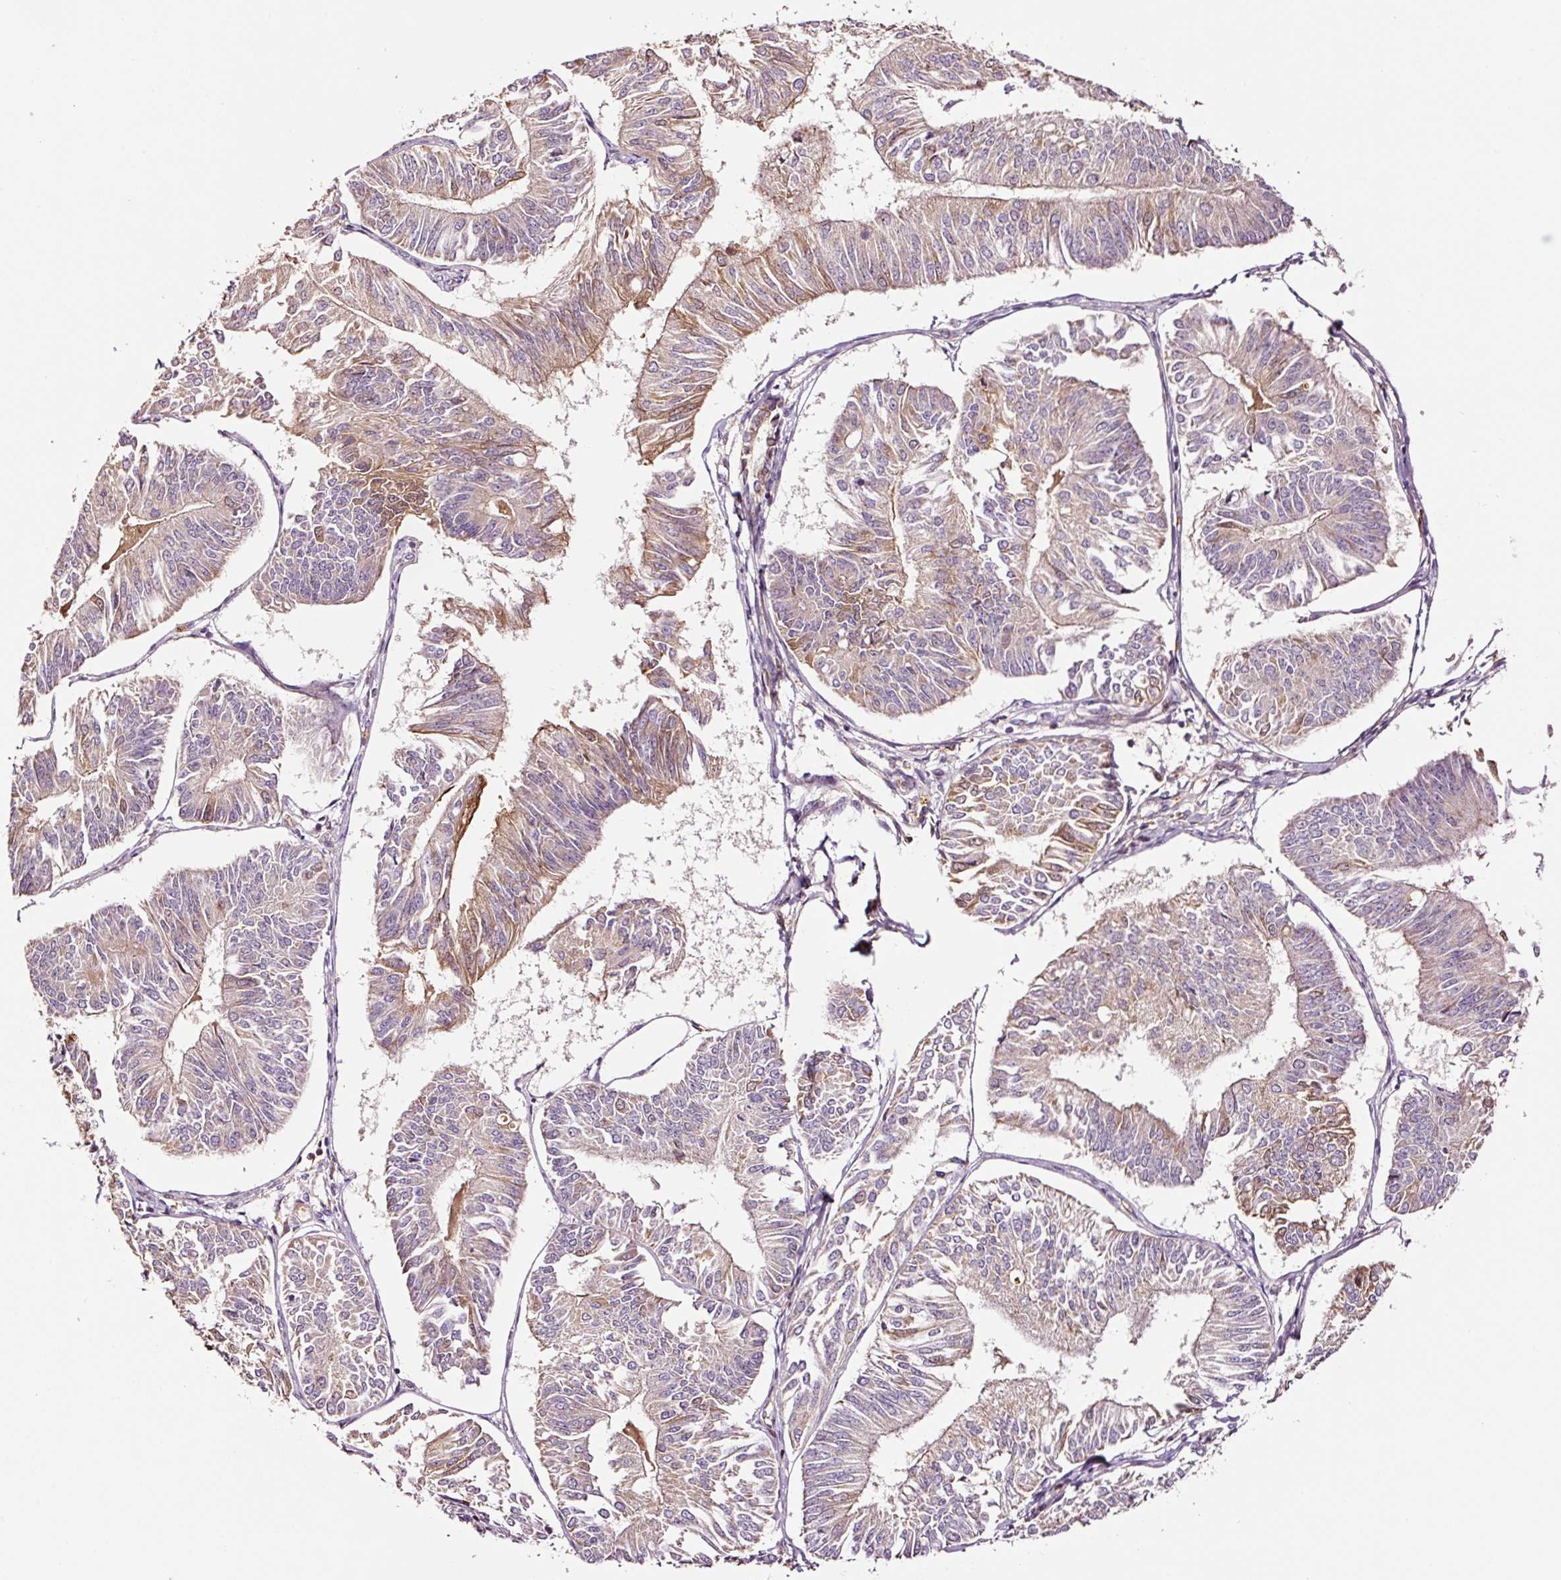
{"staining": {"intensity": "moderate", "quantity": "<25%", "location": "cytoplasmic/membranous"}, "tissue": "endometrial cancer", "cell_type": "Tumor cells", "image_type": "cancer", "snomed": [{"axis": "morphology", "description": "Adenocarcinoma, NOS"}, {"axis": "topography", "description": "Endometrium"}], "caption": "This image reveals immunohistochemistry staining of human endometrial adenocarcinoma, with low moderate cytoplasmic/membranous expression in approximately <25% of tumor cells.", "gene": "PGLYRP2", "patient": {"sex": "female", "age": 58}}